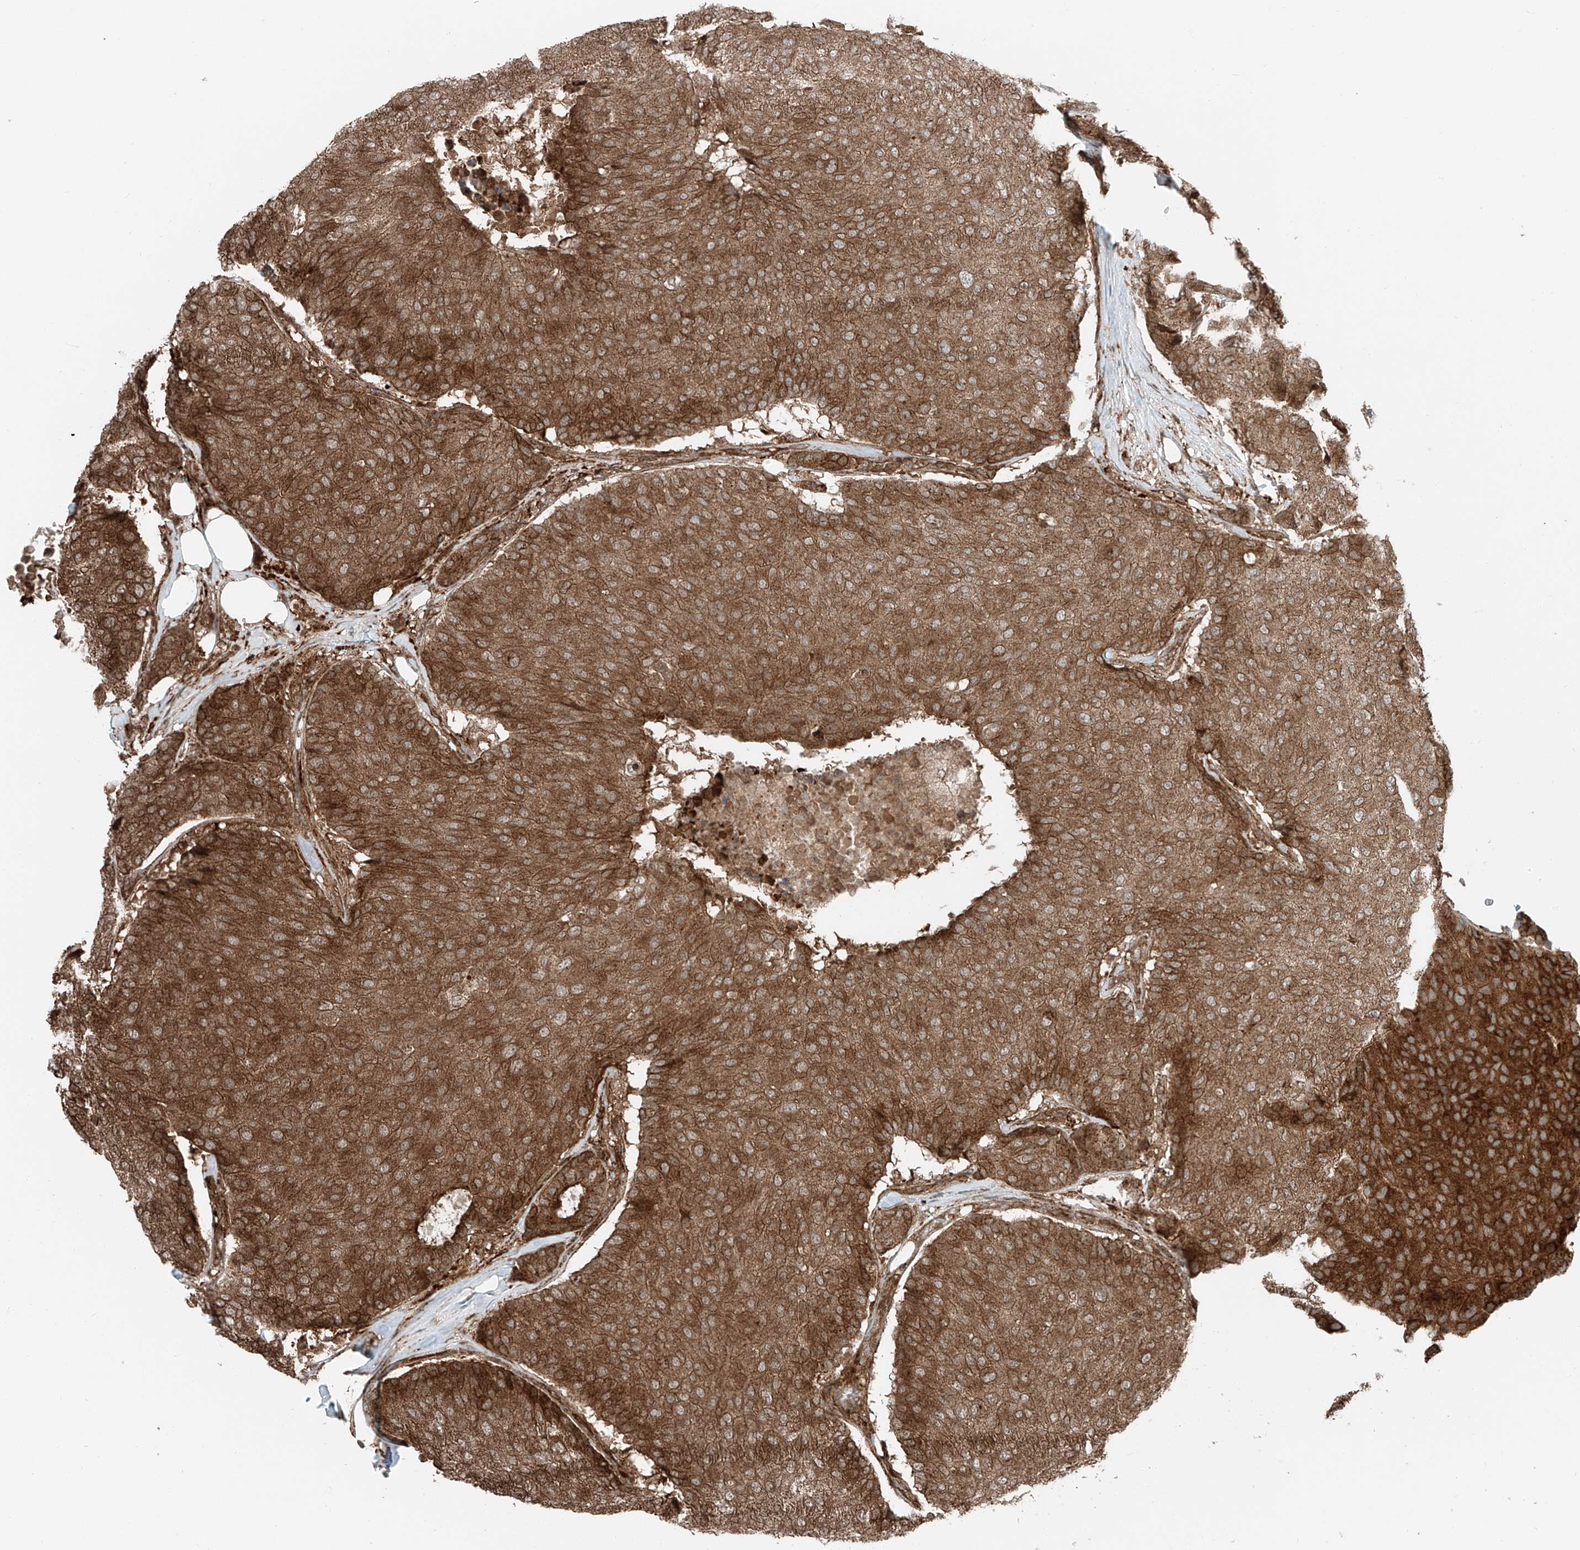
{"staining": {"intensity": "strong", "quantity": ">75%", "location": "cytoplasmic/membranous"}, "tissue": "breast cancer", "cell_type": "Tumor cells", "image_type": "cancer", "snomed": [{"axis": "morphology", "description": "Duct carcinoma"}, {"axis": "topography", "description": "Breast"}], "caption": "Immunohistochemical staining of breast invasive ductal carcinoma shows strong cytoplasmic/membranous protein positivity in approximately >75% of tumor cells.", "gene": "USP48", "patient": {"sex": "female", "age": 75}}